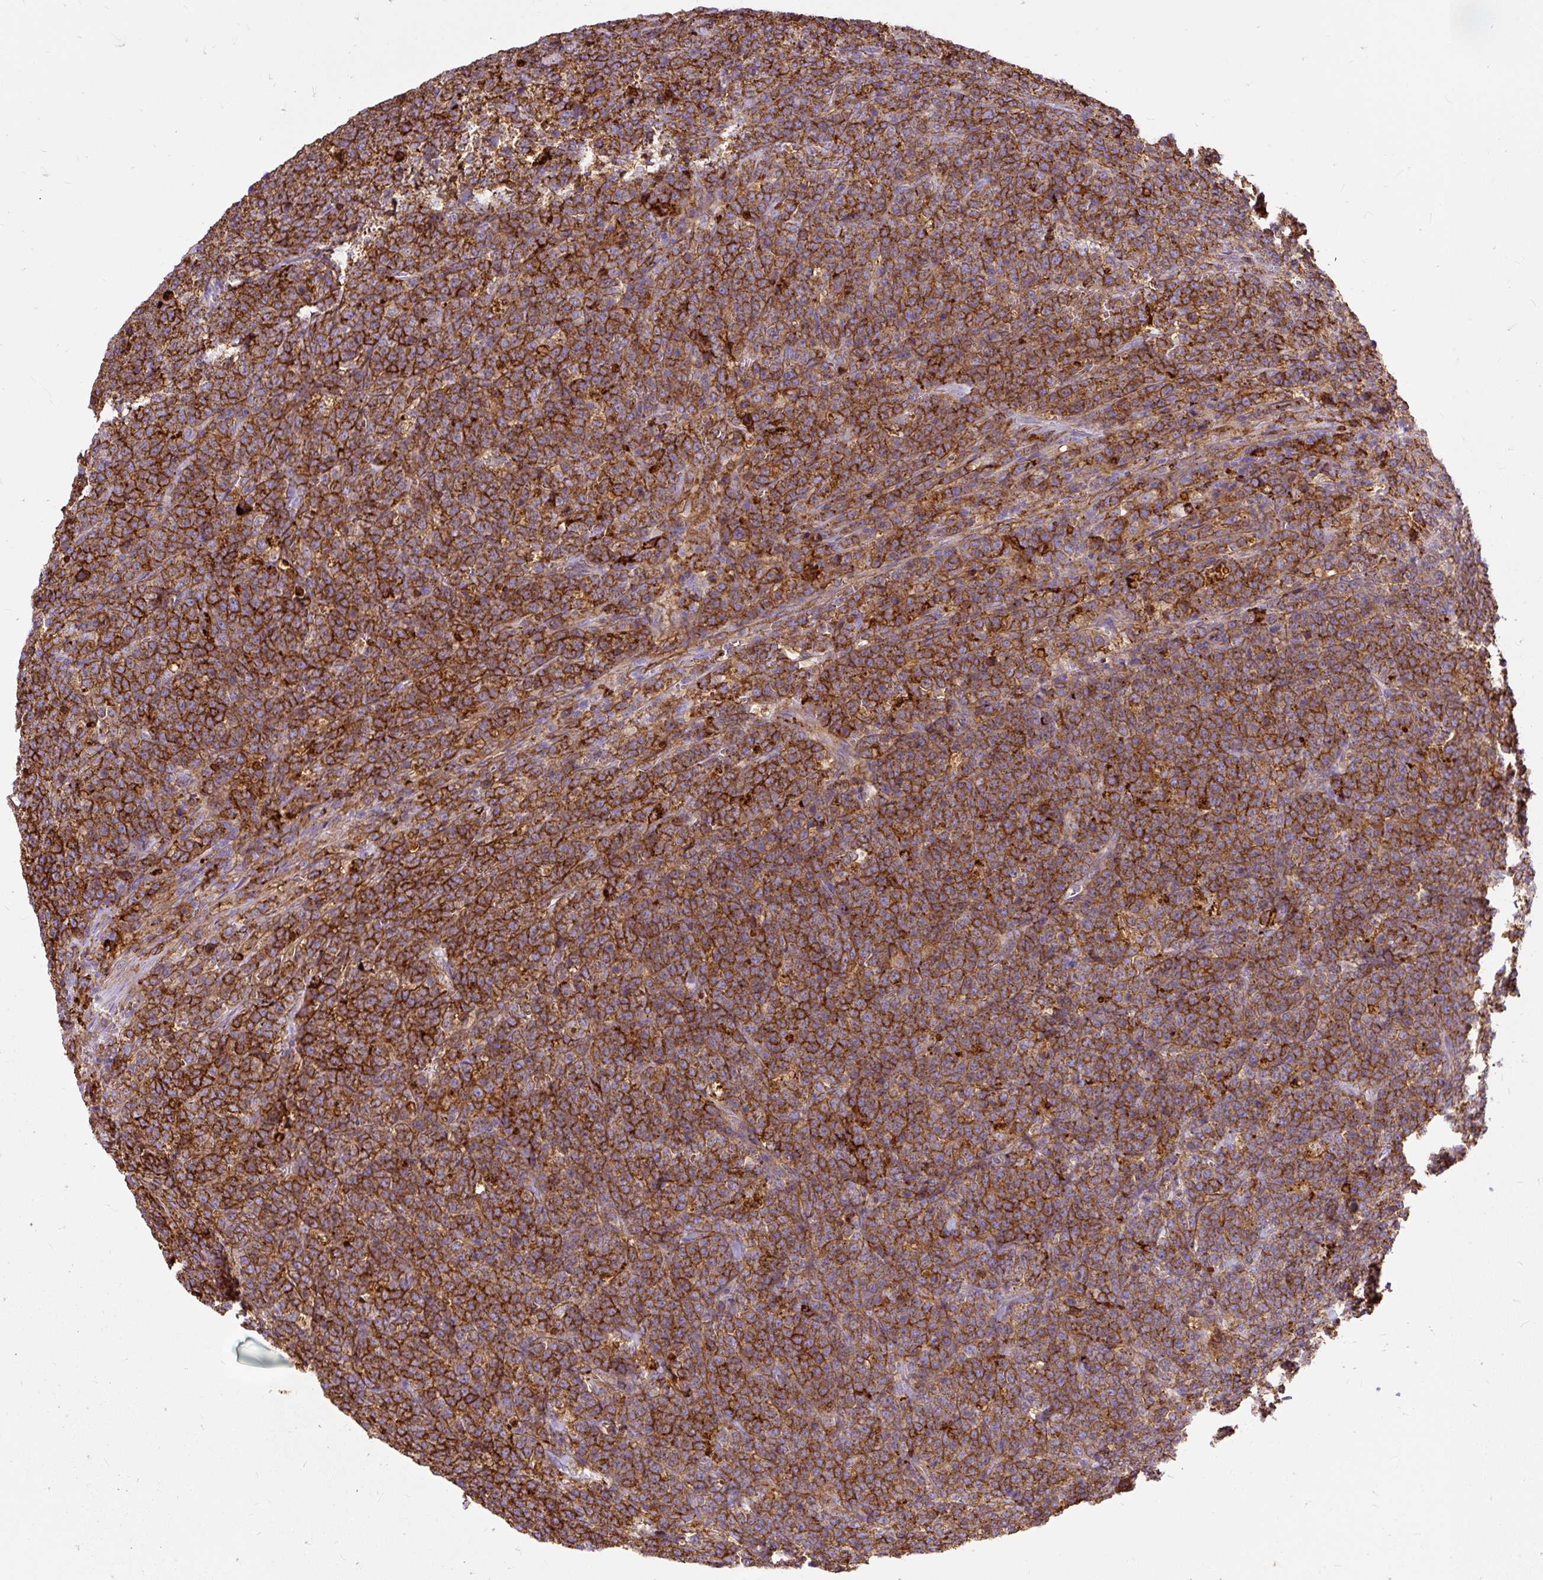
{"staining": {"intensity": "strong", "quantity": ">75%", "location": "cytoplasmic/membranous"}, "tissue": "lymphoma", "cell_type": "Tumor cells", "image_type": "cancer", "snomed": [{"axis": "morphology", "description": "Malignant lymphoma, non-Hodgkin's type, High grade"}, {"axis": "topography", "description": "Small intestine"}, {"axis": "topography", "description": "Colon"}], "caption": "High-grade malignant lymphoma, non-Hodgkin's type stained with a brown dye demonstrates strong cytoplasmic/membranous positive positivity in approximately >75% of tumor cells.", "gene": "HLA-DRA", "patient": {"sex": "male", "age": 8}}